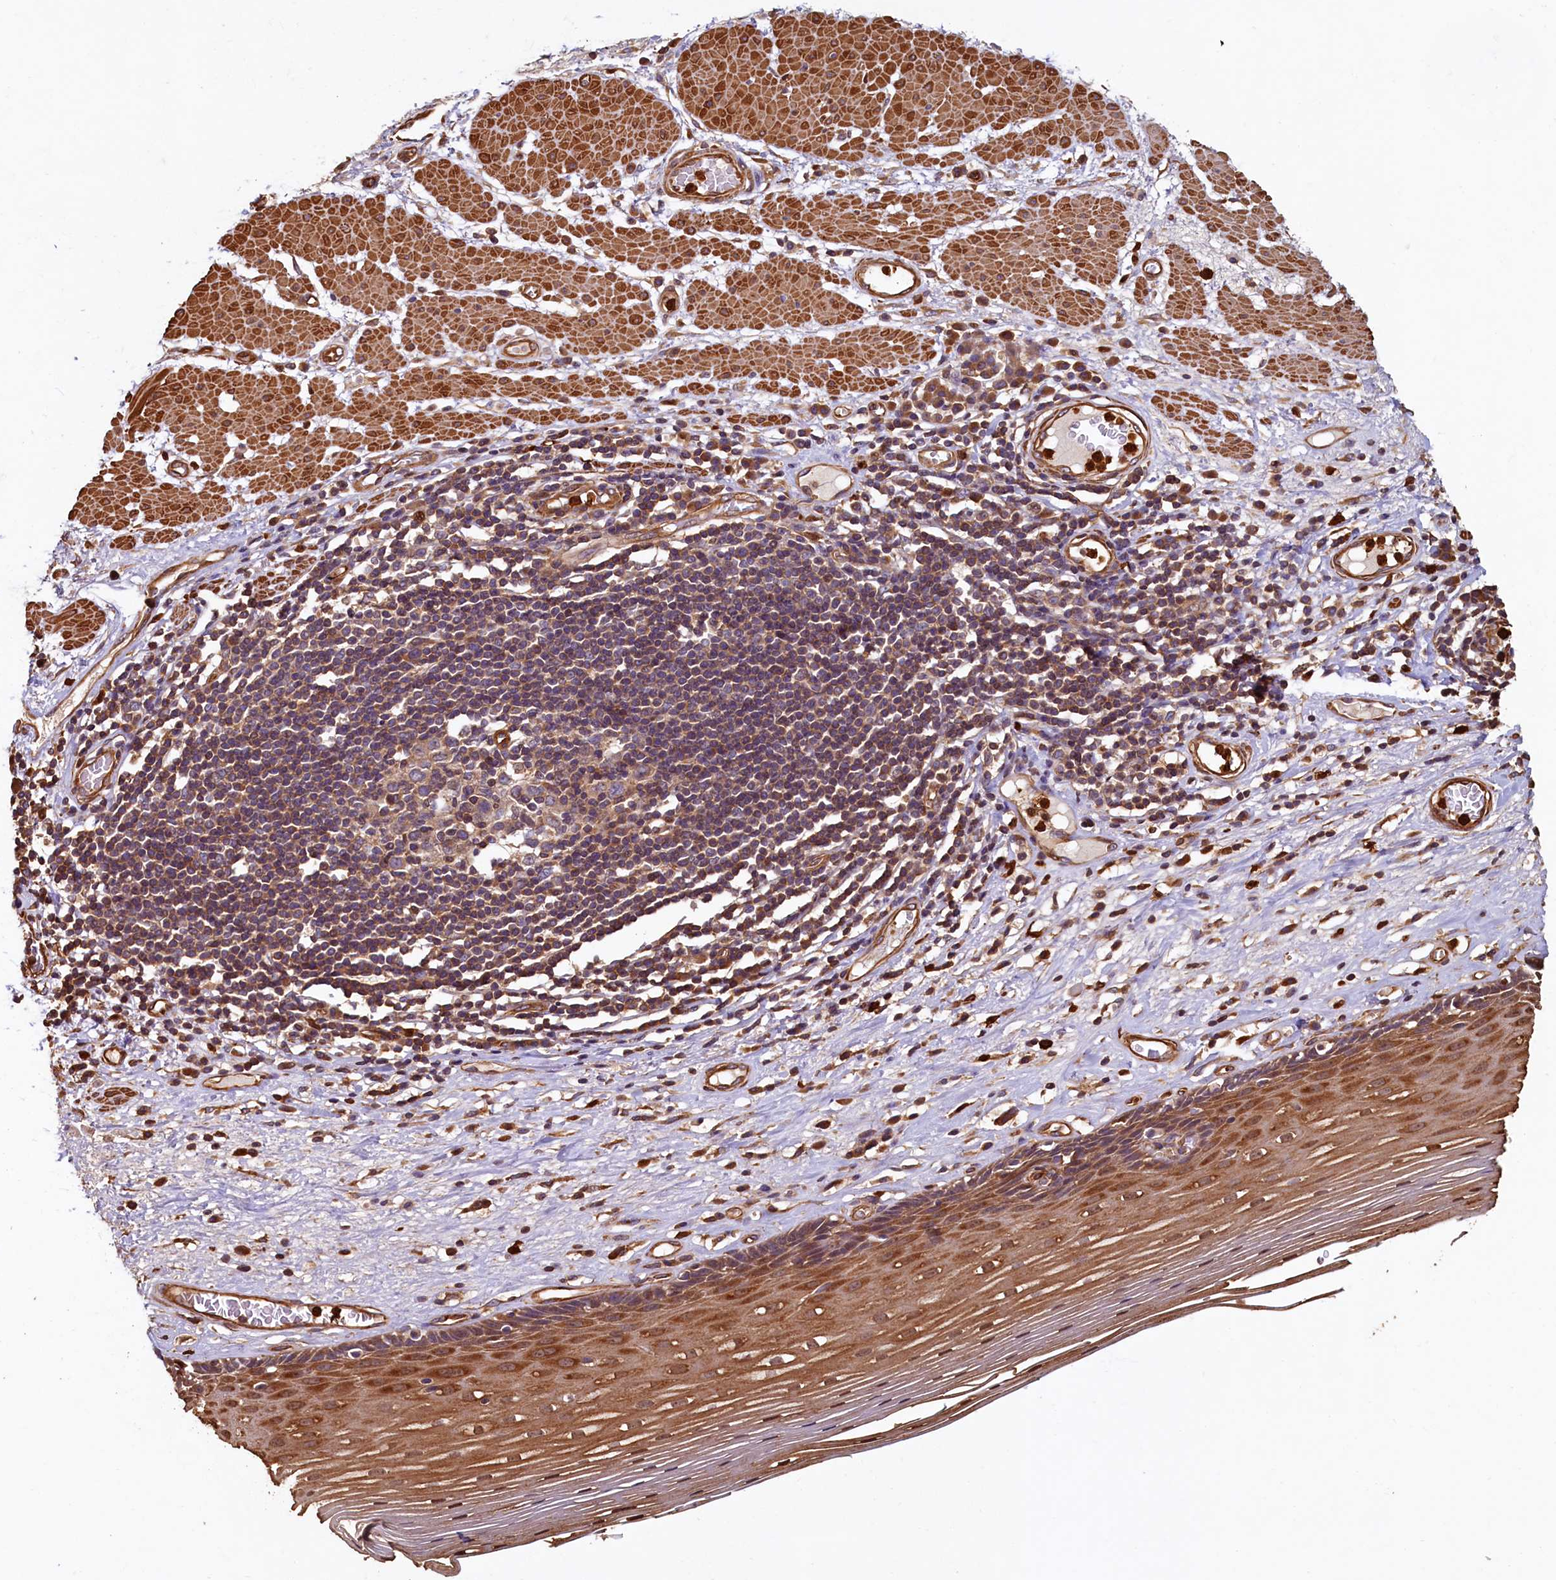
{"staining": {"intensity": "moderate", "quantity": ">75%", "location": "cytoplasmic/membranous,nuclear"}, "tissue": "esophagus", "cell_type": "Squamous epithelial cells", "image_type": "normal", "snomed": [{"axis": "morphology", "description": "Normal tissue, NOS"}, {"axis": "topography", "description": "Esophagus"}], "caption": "Immunohistochemistry (IHC) staining of benign esophagus, which shows medium levels of moderate cytoplasmic/membranous,nuclear expression in approximately >75% of squamous epithelial cells indicating moderate cytoplasmic/membranous,nuclear protein expression. The staining was performed using DAB (3,3'-diaminobenzidine) (brown) for protein detection and nuclei were counterstained in hematoxylin (blue).", "gene": "CCDC102B", "patient": {"sex": "male", "age": 62}}